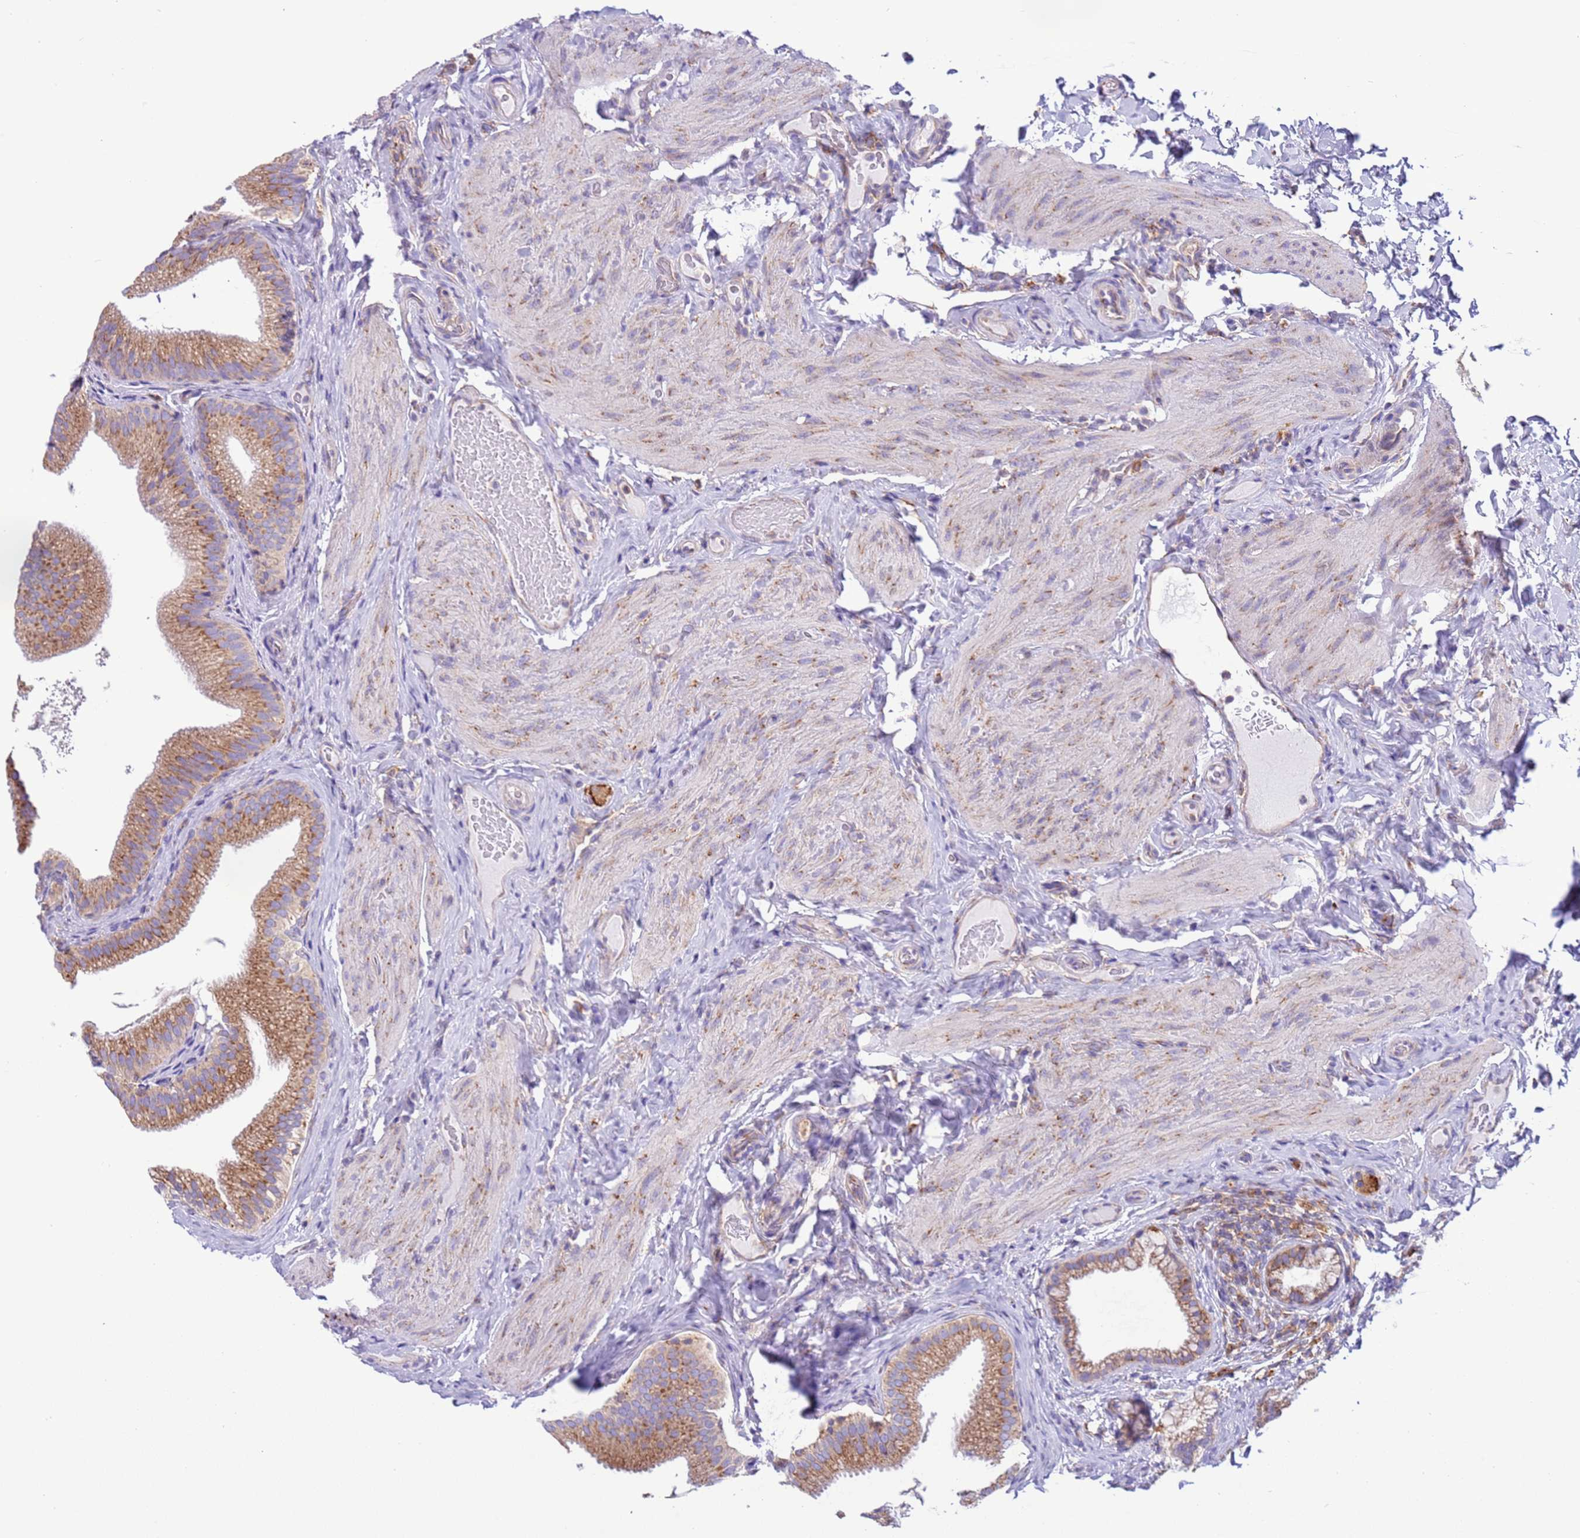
{"staining": {"intensity": "strong", "quantity": "25%-75%", "location": "cytoplasmic/membranous"}, "tissue": "gallbladder", "cell_type": "Glandular cells", "image_type": "normal", "snomed": [{"axis": "morphology", "description": "Normal tissue, NOS"}, {"axis": "topography", "description": "Gallbladder"}], "caption": "This histopathology image demonstrates immunohistochemistry (IHC) staining of normal gallbladder, with high strong cytoplasmic/membranous staining in approximately 25%-75% of glandular cells.", "gene": "VARS1", "patient": {"sex": "female", "age": 30}}